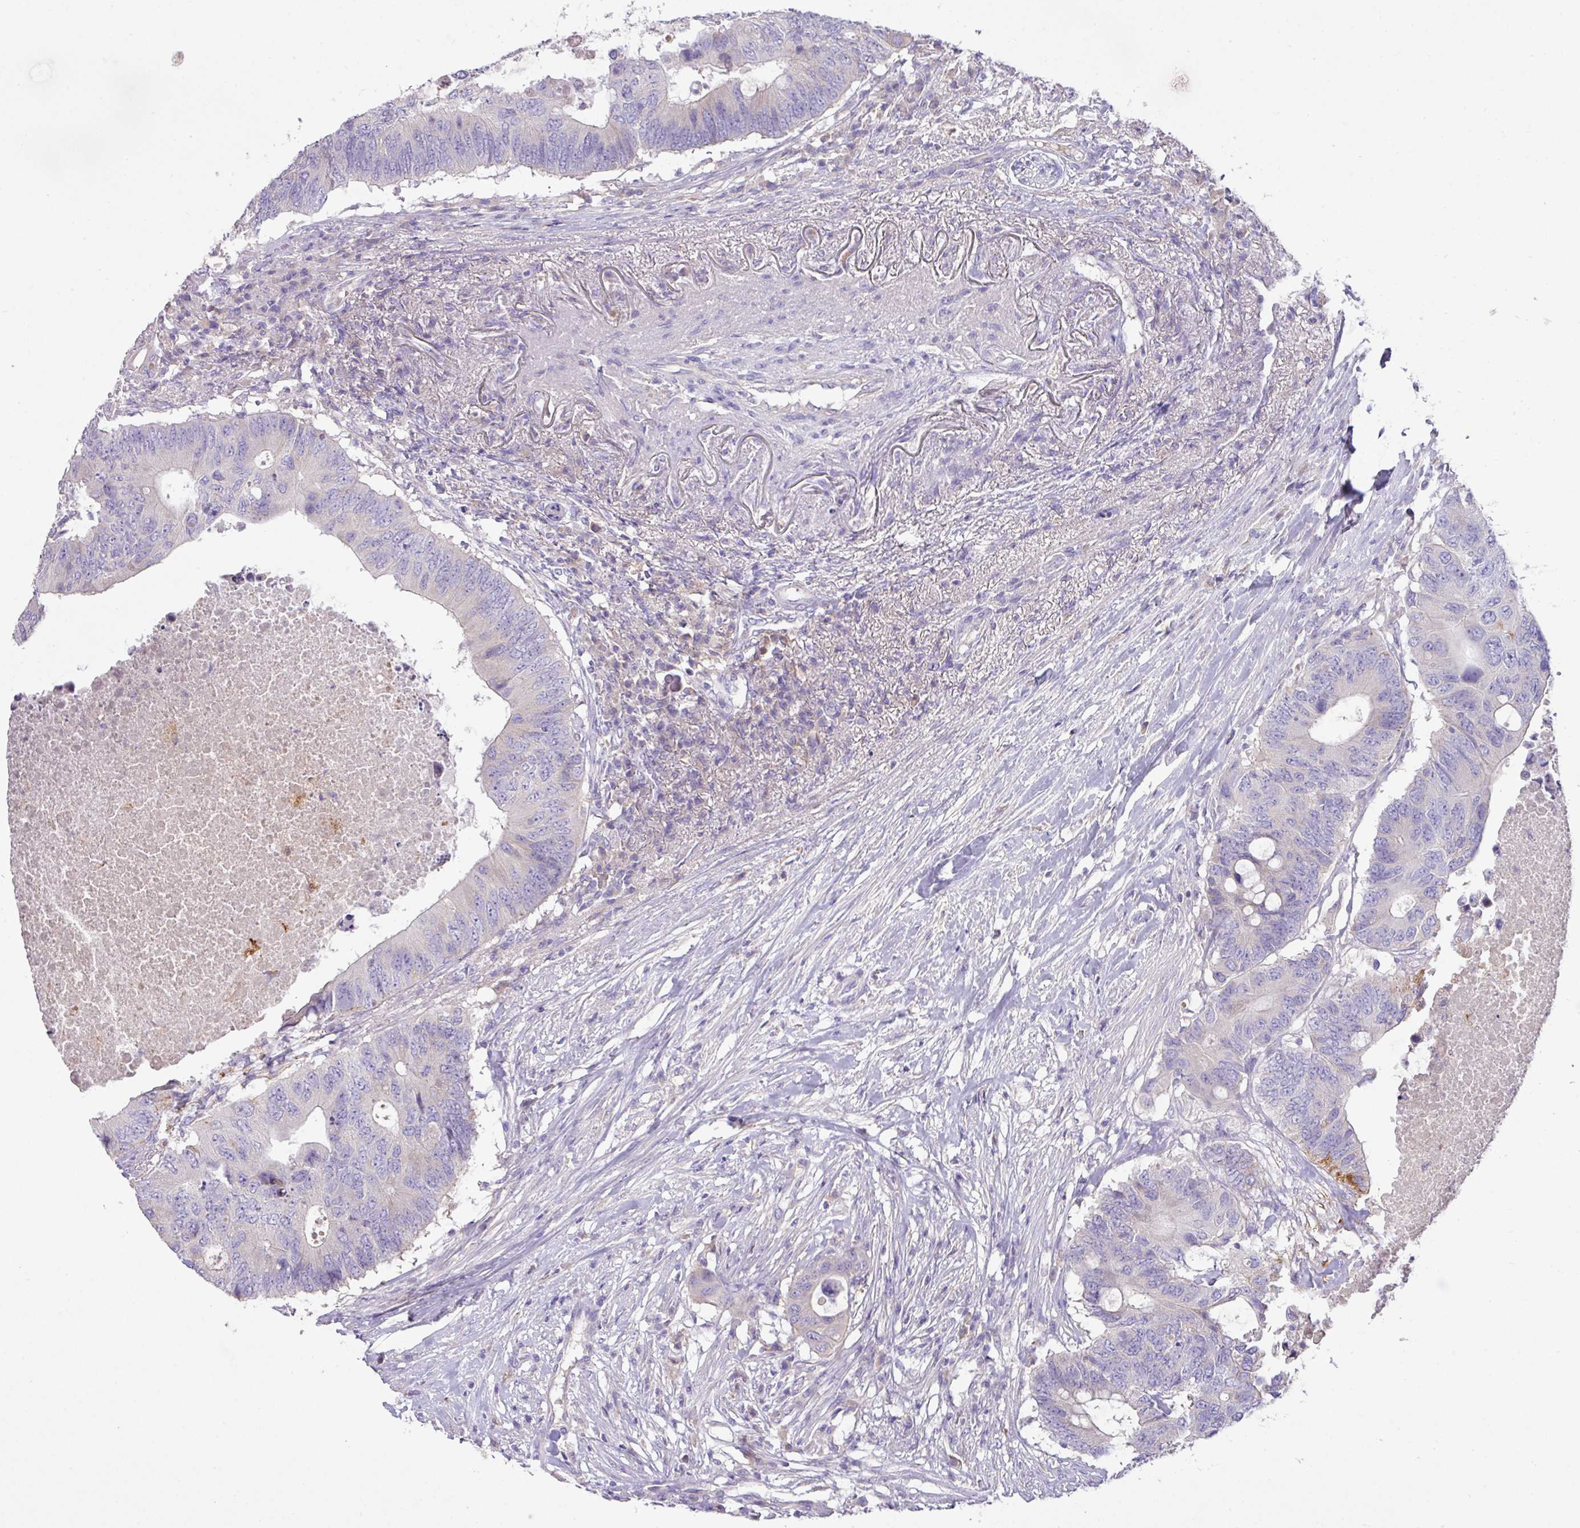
{"staining": {"intensity": "weak", "quantity": "<25%", "location": "cytoplasmic/membranous"}, "tissue": "colorectal cancer", "cell_type": "Tumor cells", "image_type": "cancer", "snomed": [{"axis": "morphology", "description": "Adenocarcinoma, NOS"}, {"axis": "topography", "description": "Colon"}], "caption": "IHC of colorectal cancer exhibits no expression in tumor cells. Brightfield microscopy of immunohistochemistry stained with DAB (3,3'-diaminobenzidine) (brown) and hematoxylin (blue), captured at high magnification.", "gene": "OR6C6", "patient": {"sex": "male", "age": 71}}